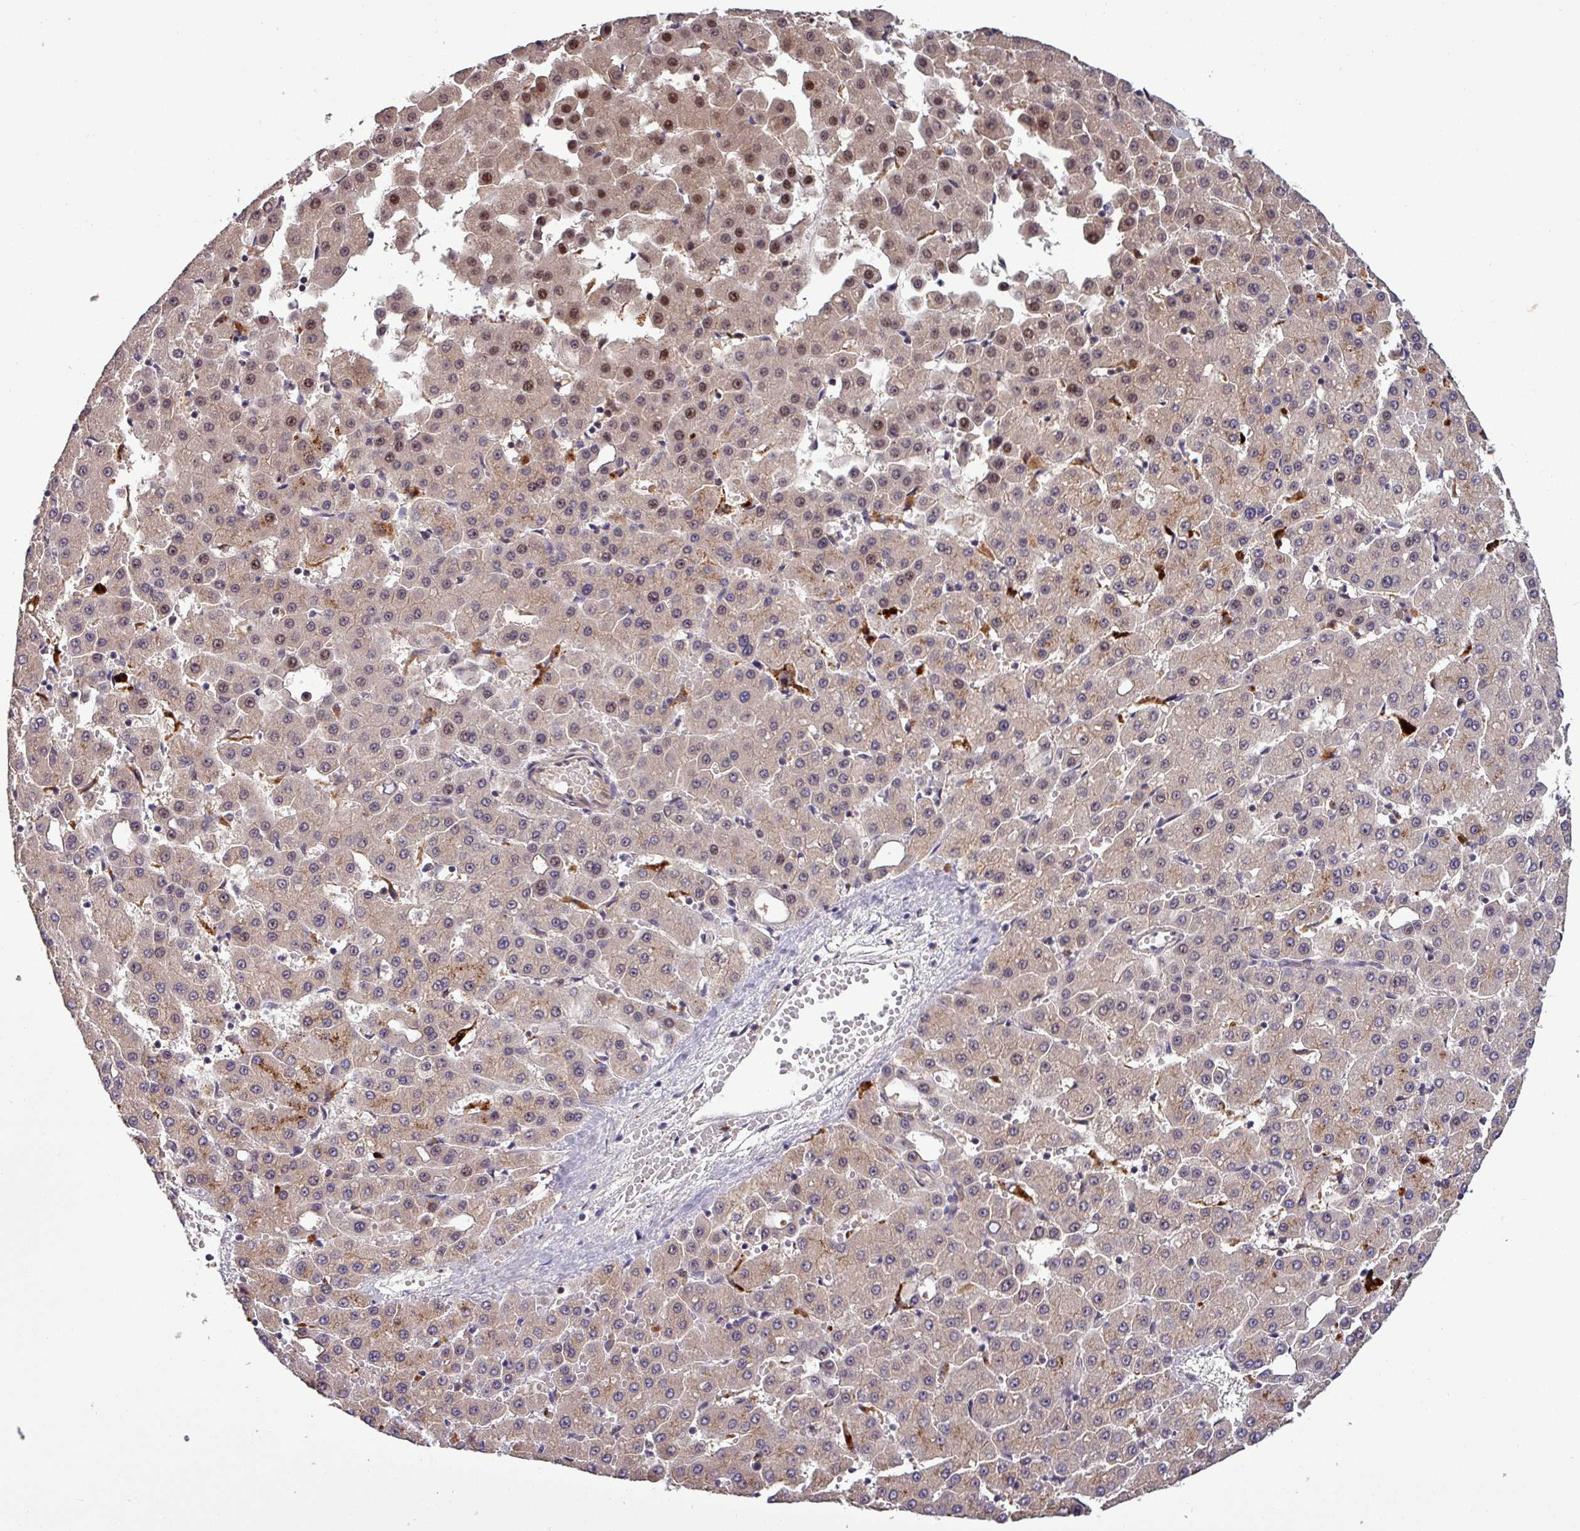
{"staining": {"intensity": "moderate", "quantity": "25%-75%", "location": "cytoplasmic/membranous,nuclear"}, "tissue": "liver cancer", "cell_type": "Tumor cells", "image_type": "cancer", "snomed": [{"axis": "morphology", "description": "Carcinoma, Hepatocellular, NOS"}, {"axis": "topography", "description": "Liver"}], "caption": "Protein expression analysis of human liver cancer (hepatocellular carcinoma) reveals moderate cytoplasmic/membranous and nuclear positivity in approximately 25%-75% of tumor cells.", "gene": "PUS1", "patient": {"sex": "male", "age": 47}}